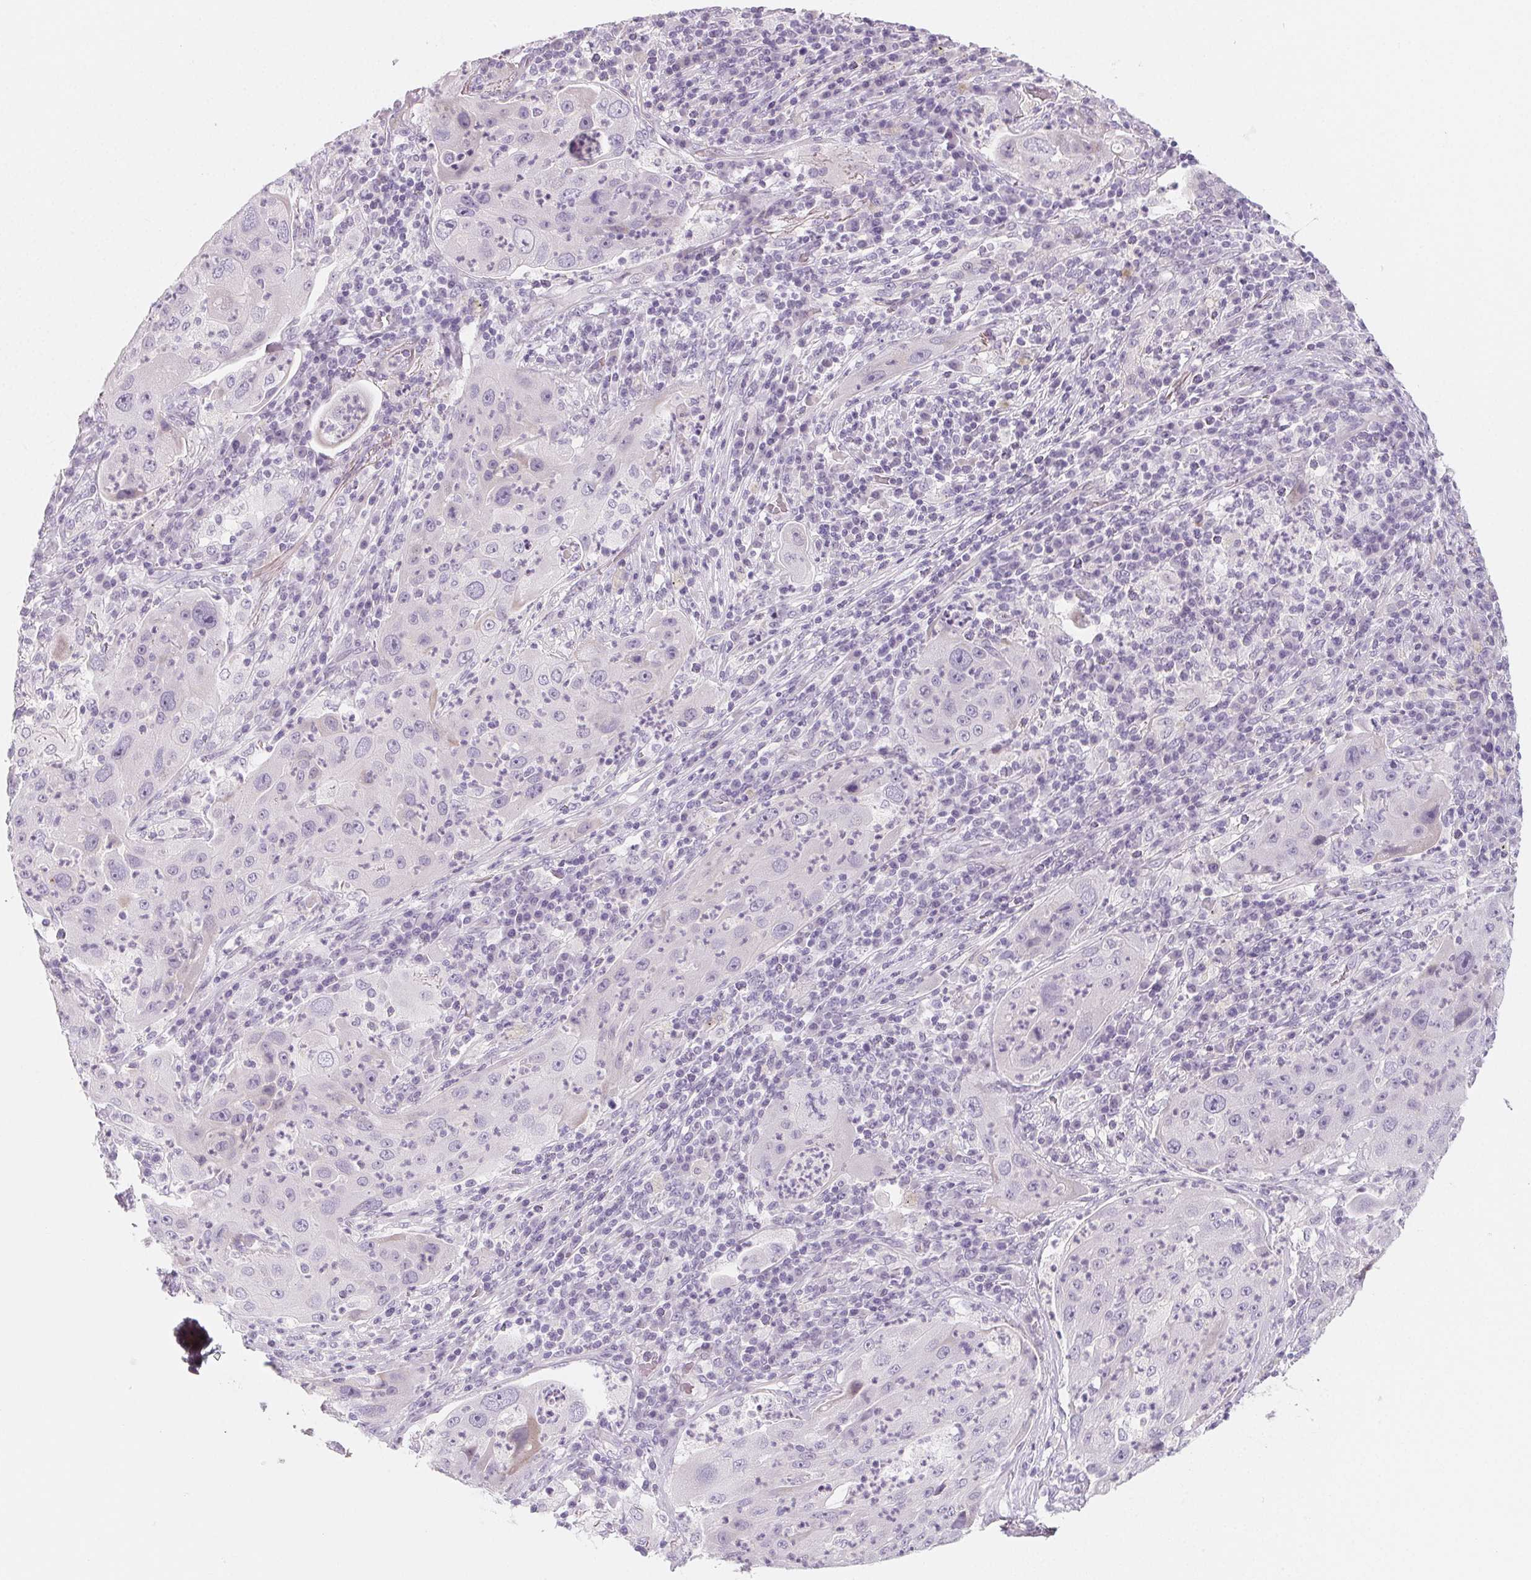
{"staining": {"intensity": "negative", "quantity": "none", "location": "none"}, "tissue": "lung cancer", "cell_type": "Tumor cells", "image_type": "cancer", "snomed": [{"axis": "morphology", "description": "Squamous cell carcinoma, NOS"}, {"axis": "topography", "description": "Lung"}], "caption": "Immunohistochemistry (IHC) of squamous cell carcinoma (lung) shows no positivity in tumor cells.", "gene": "SH3GL2", "patient": {"sex": "female", "age": 59}}